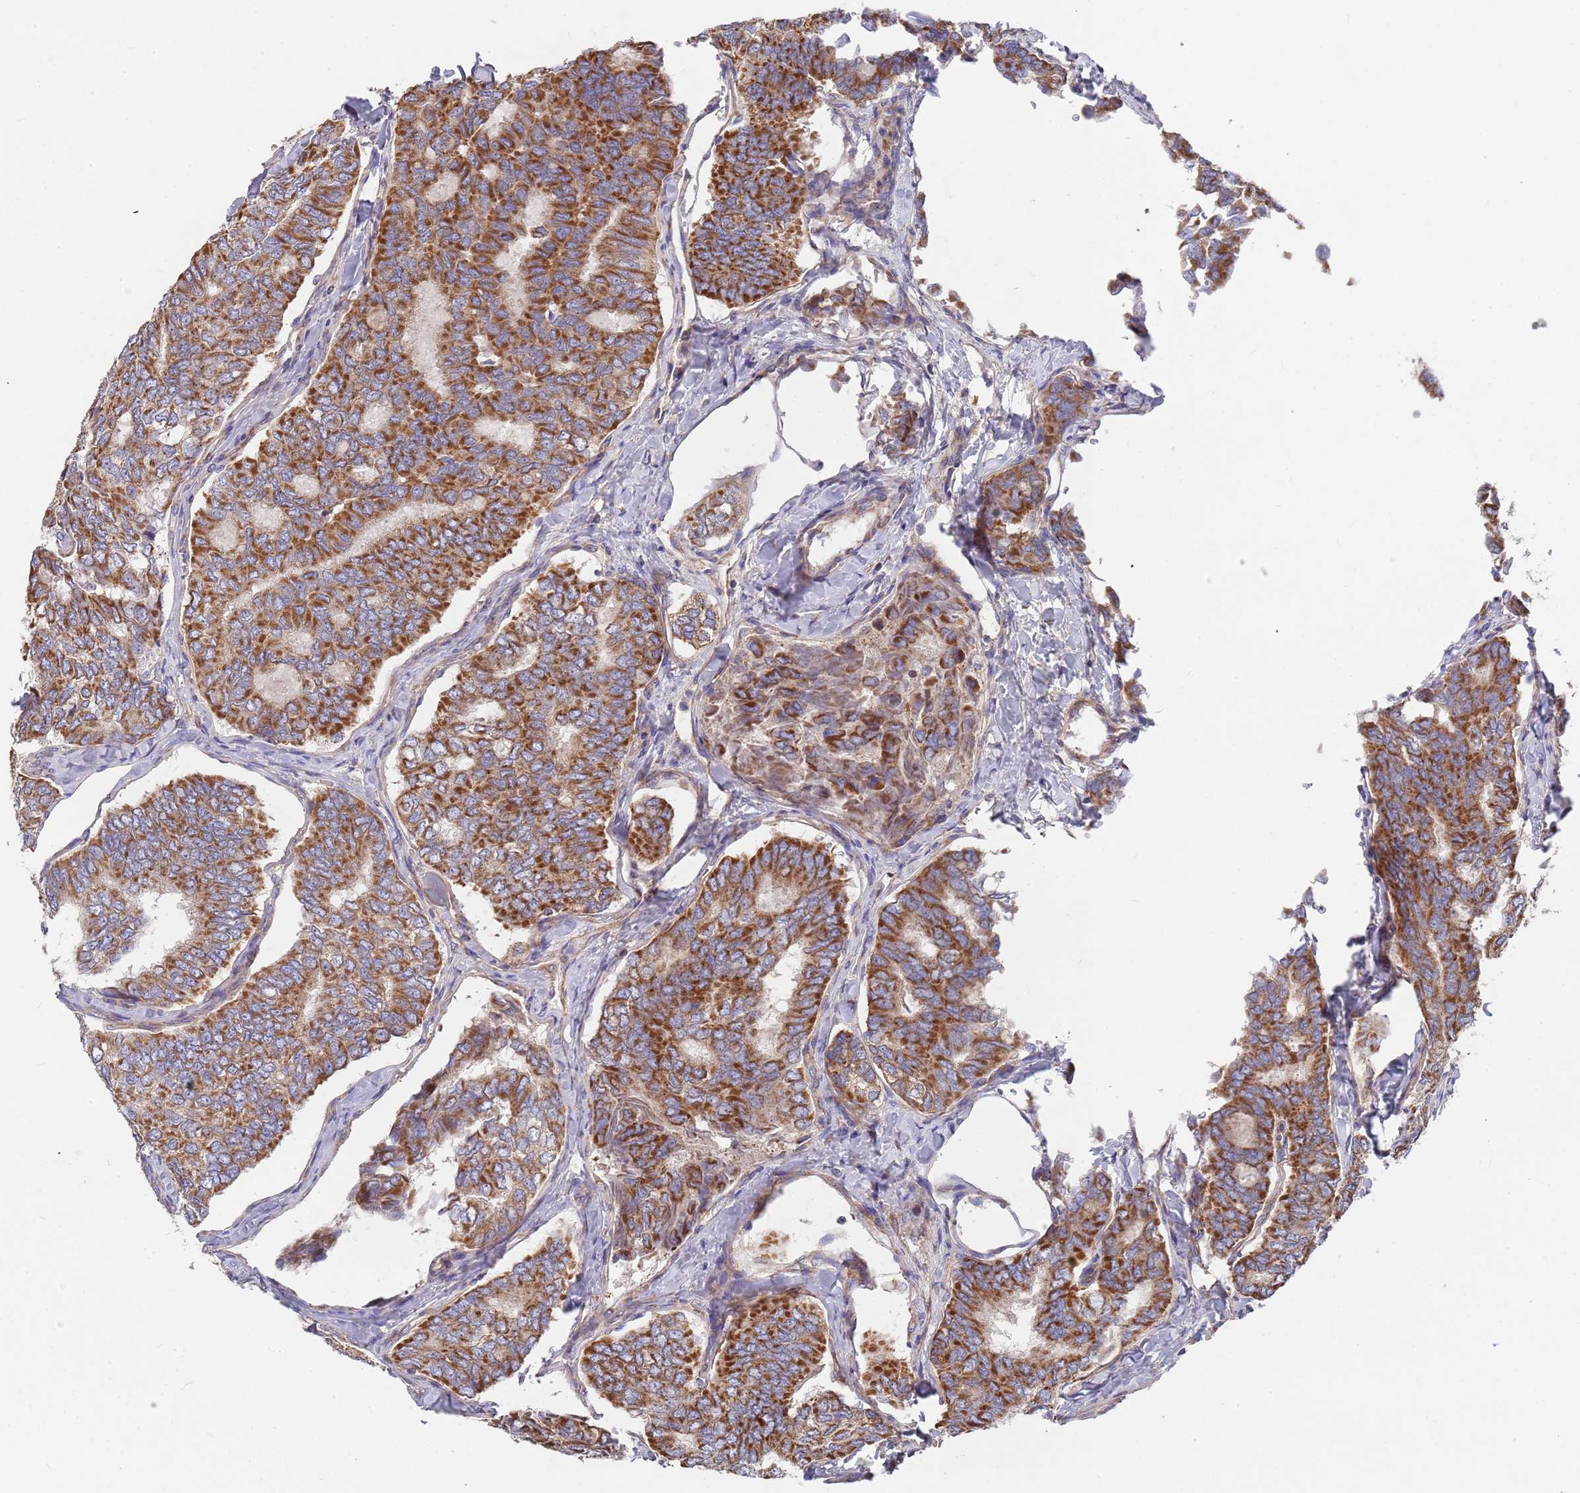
{"staining": {"intensity": "moderate", "quantity": ">75%", "location": "cytoplasmic/membranous"}, "tissue": "thyroid cancer", "cell_type": "Tumor cells", "image_type": "cancer", "snomed": [{"axis": "morphology", "description": "Papillary adenocarcinoma, NOS"}, {"axis": "topography", "description": "Thyroid gland"}], "caption": "Immunohistochemical staining of thyroid cancer demonstrates moderate cytoplasmic/membranous protein positivity in about >75% of tumor cells.", "gene": "WDFY3", "patient": {"sex": "female", "age": 35}}